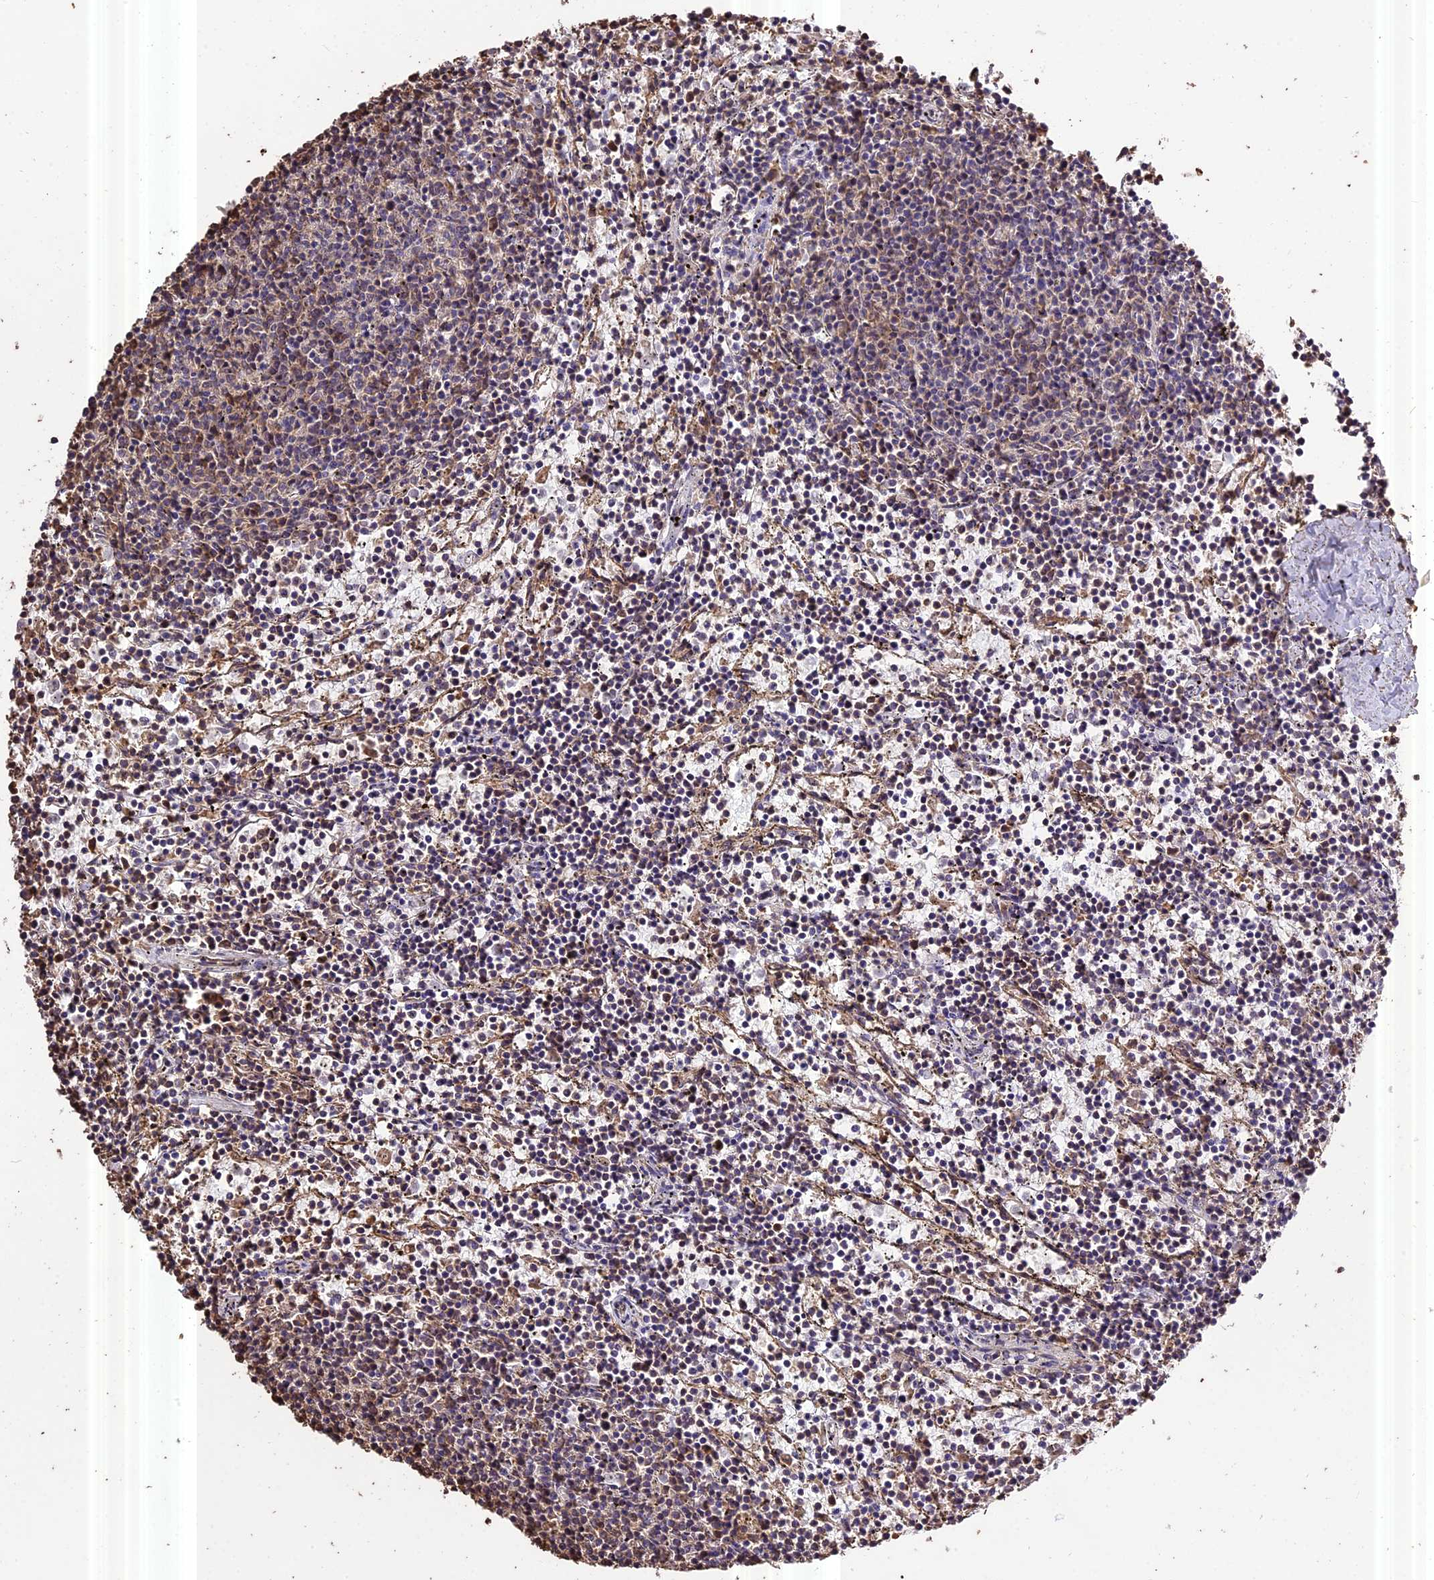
{"staining": {"intensity": "negative", "quantity": "none", "location": "none"}, "tissue": "lymphoma", "cell_type": "Tumor cells", "image_type": "cancer", "snomed": [{"axis": "morphology", "description": "Malignant lymphoma, non-Hodgkin's type, Low grade"}, {"axis": "topography", "description": "Spleen"}], "caption": "This is an immunohistochemistry histopathology image of lymphoma. There is no staining in tumor cells.", "gene": "PGPEP1L", "patient": {"sex": "female", "age": 50}}